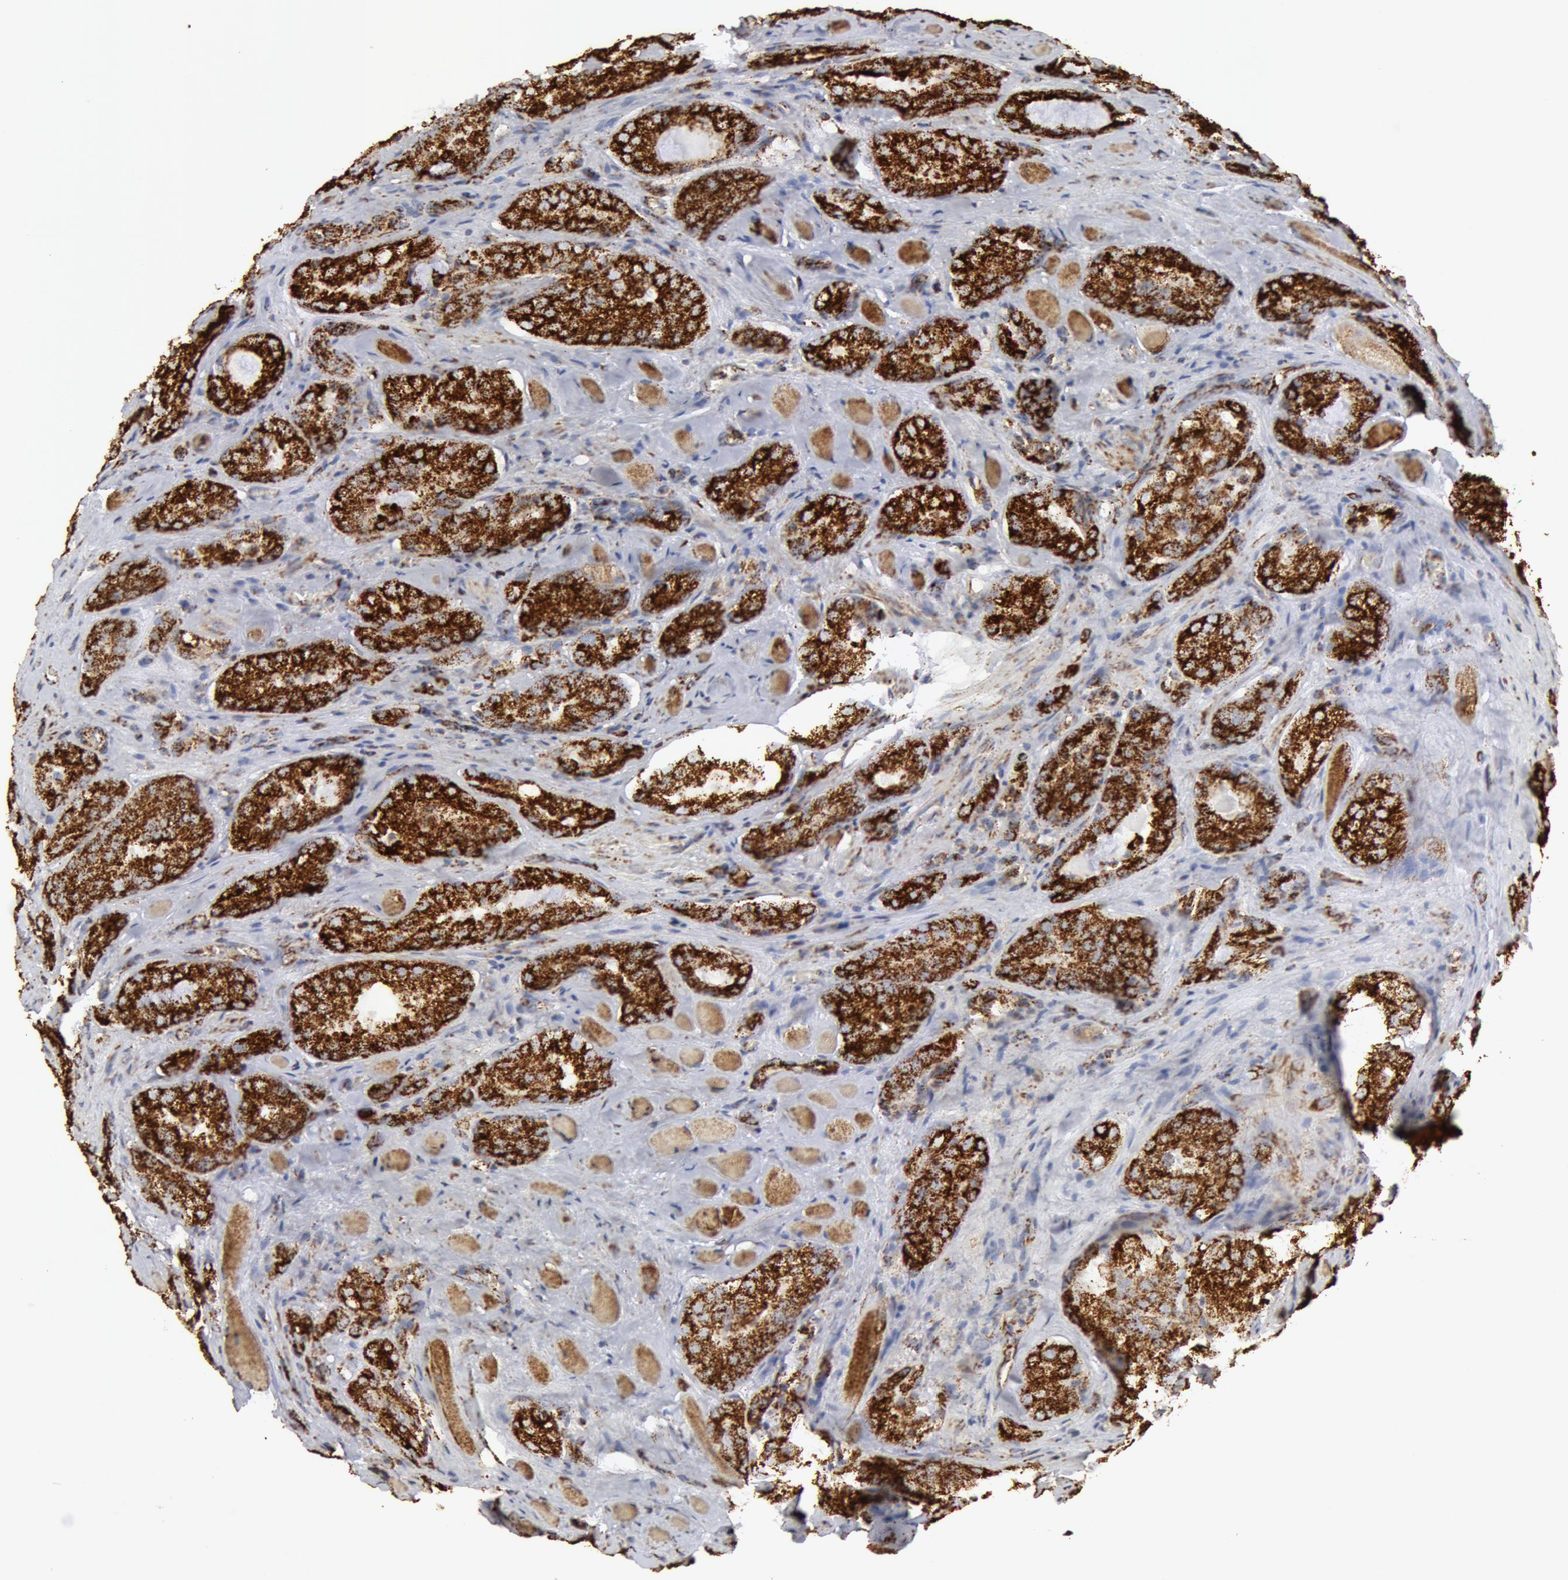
{"staining": {"intensity": "strong", "quantity": ">75%", "location": "cytoplasmic/membranous"}, "tissue": "prostate cancer", "cell_type": "Tumor cells", "image_type": "cancer", "snomed": [{"axis": "morphology", "description": "Adenocarcinoma, Medium grade"}, {"axis": "topography", "description": "Prostate"}], "caption": "Tumor cells show strong cytoplasmic/membranous positivity in approximately >75% of cells in prostate cancer (medium-grade adenocarcinoma).", "gene": "ATP5F1B", "patient": {"sex": "male", "age": 60}}